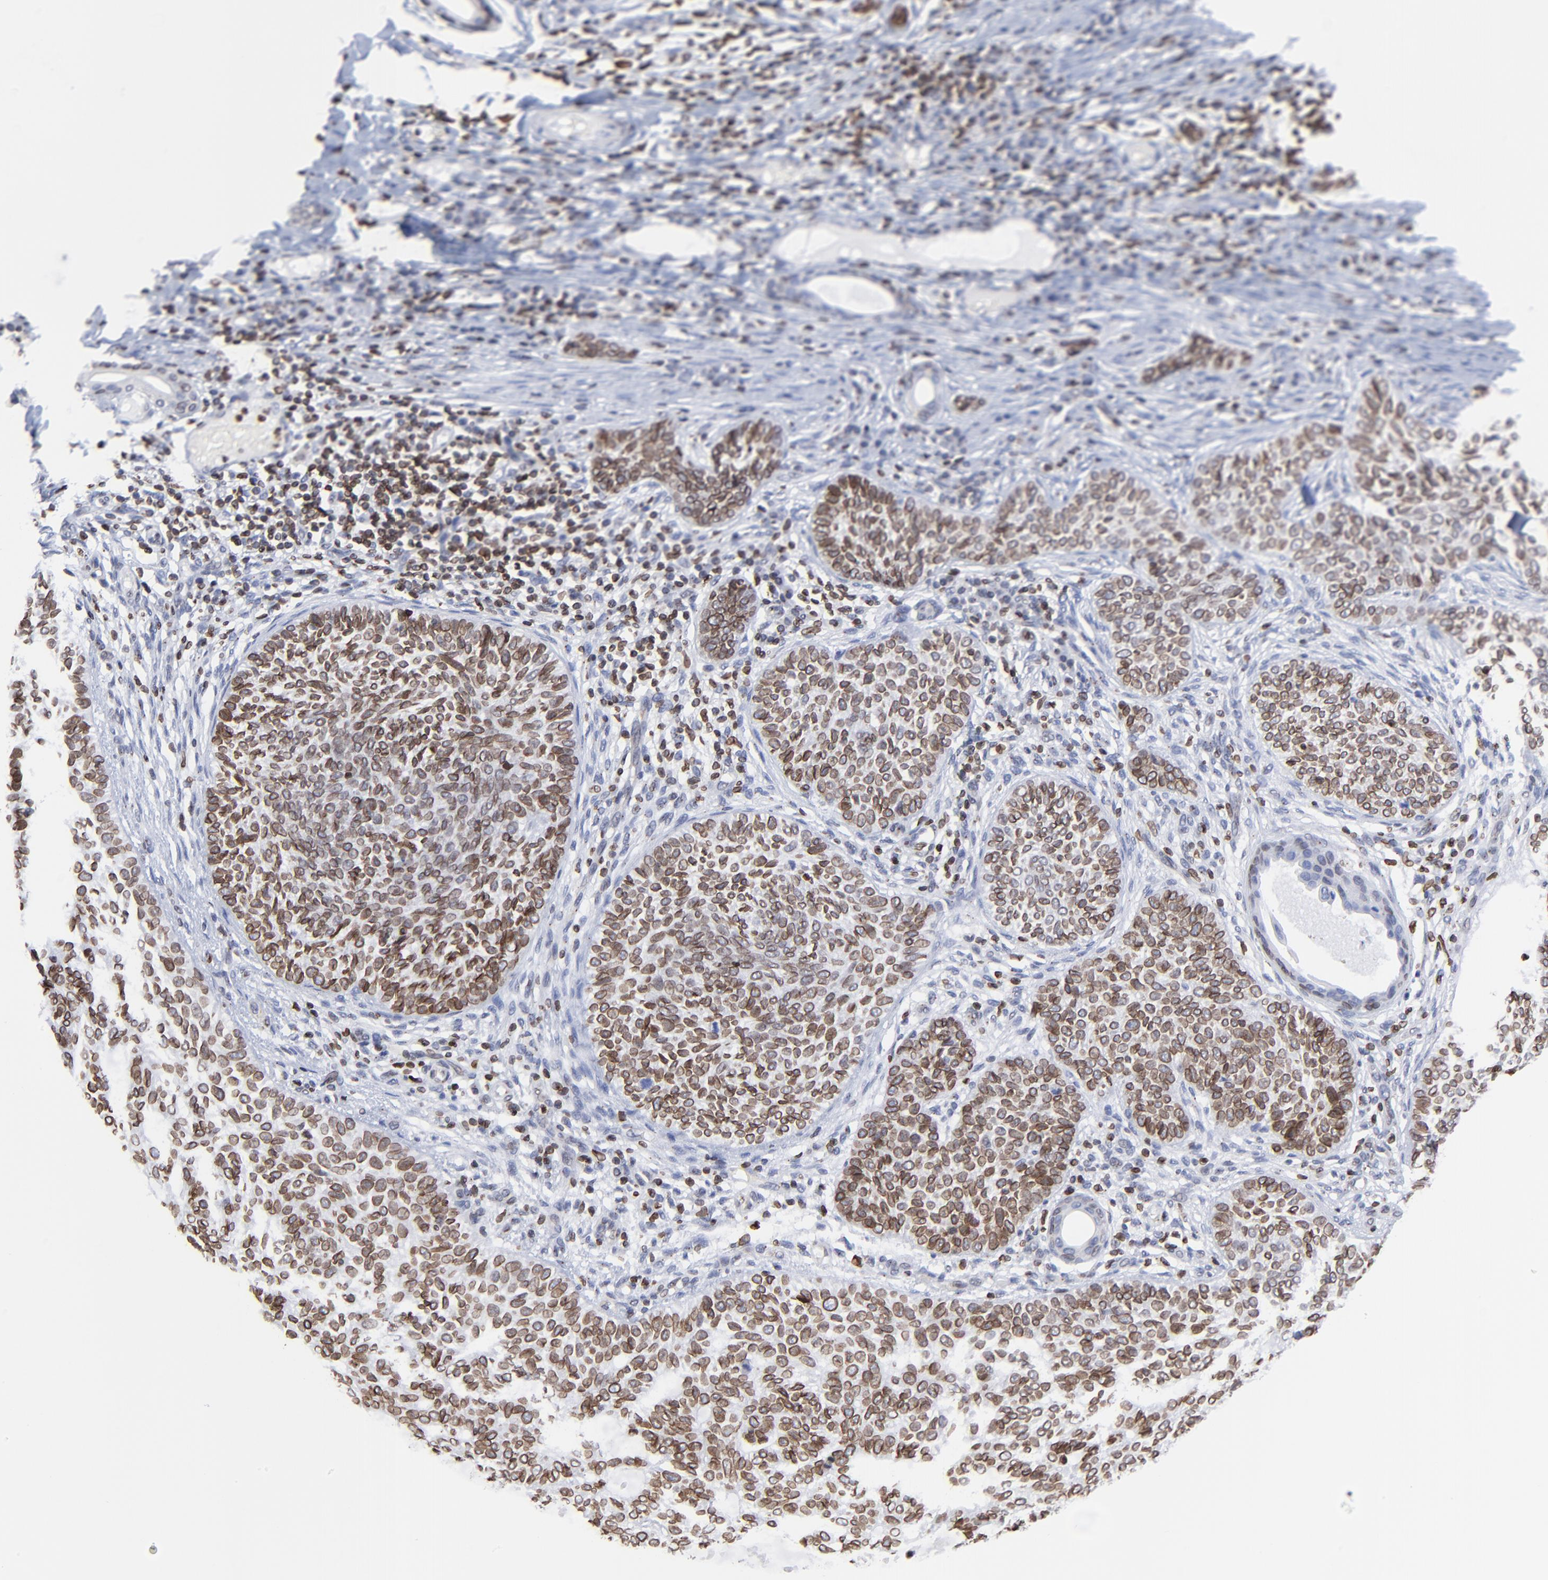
{"staining": {"intensity": "strong", "quantity": ">75%", "location": "cytoplasmic/membranous,nuclear"}, "tissue": "skin cancer", "cell_type": "Tumor cells", "image_type": "cancer", "snomed": [{"axis": "morphology", "description": "Basal cell carcinoma"}, {"axis": "topography", "description": "Skin"}], "caption": "This micrograph demonstrates immunohistochemistry staining of human skin basal cell carcinoma, with high strong cytoplasmic/membranous and nuclear staining in about >75% of tumor cells.", "gene": "THAP7", "patient": {"sex": "male", "age": 87}}